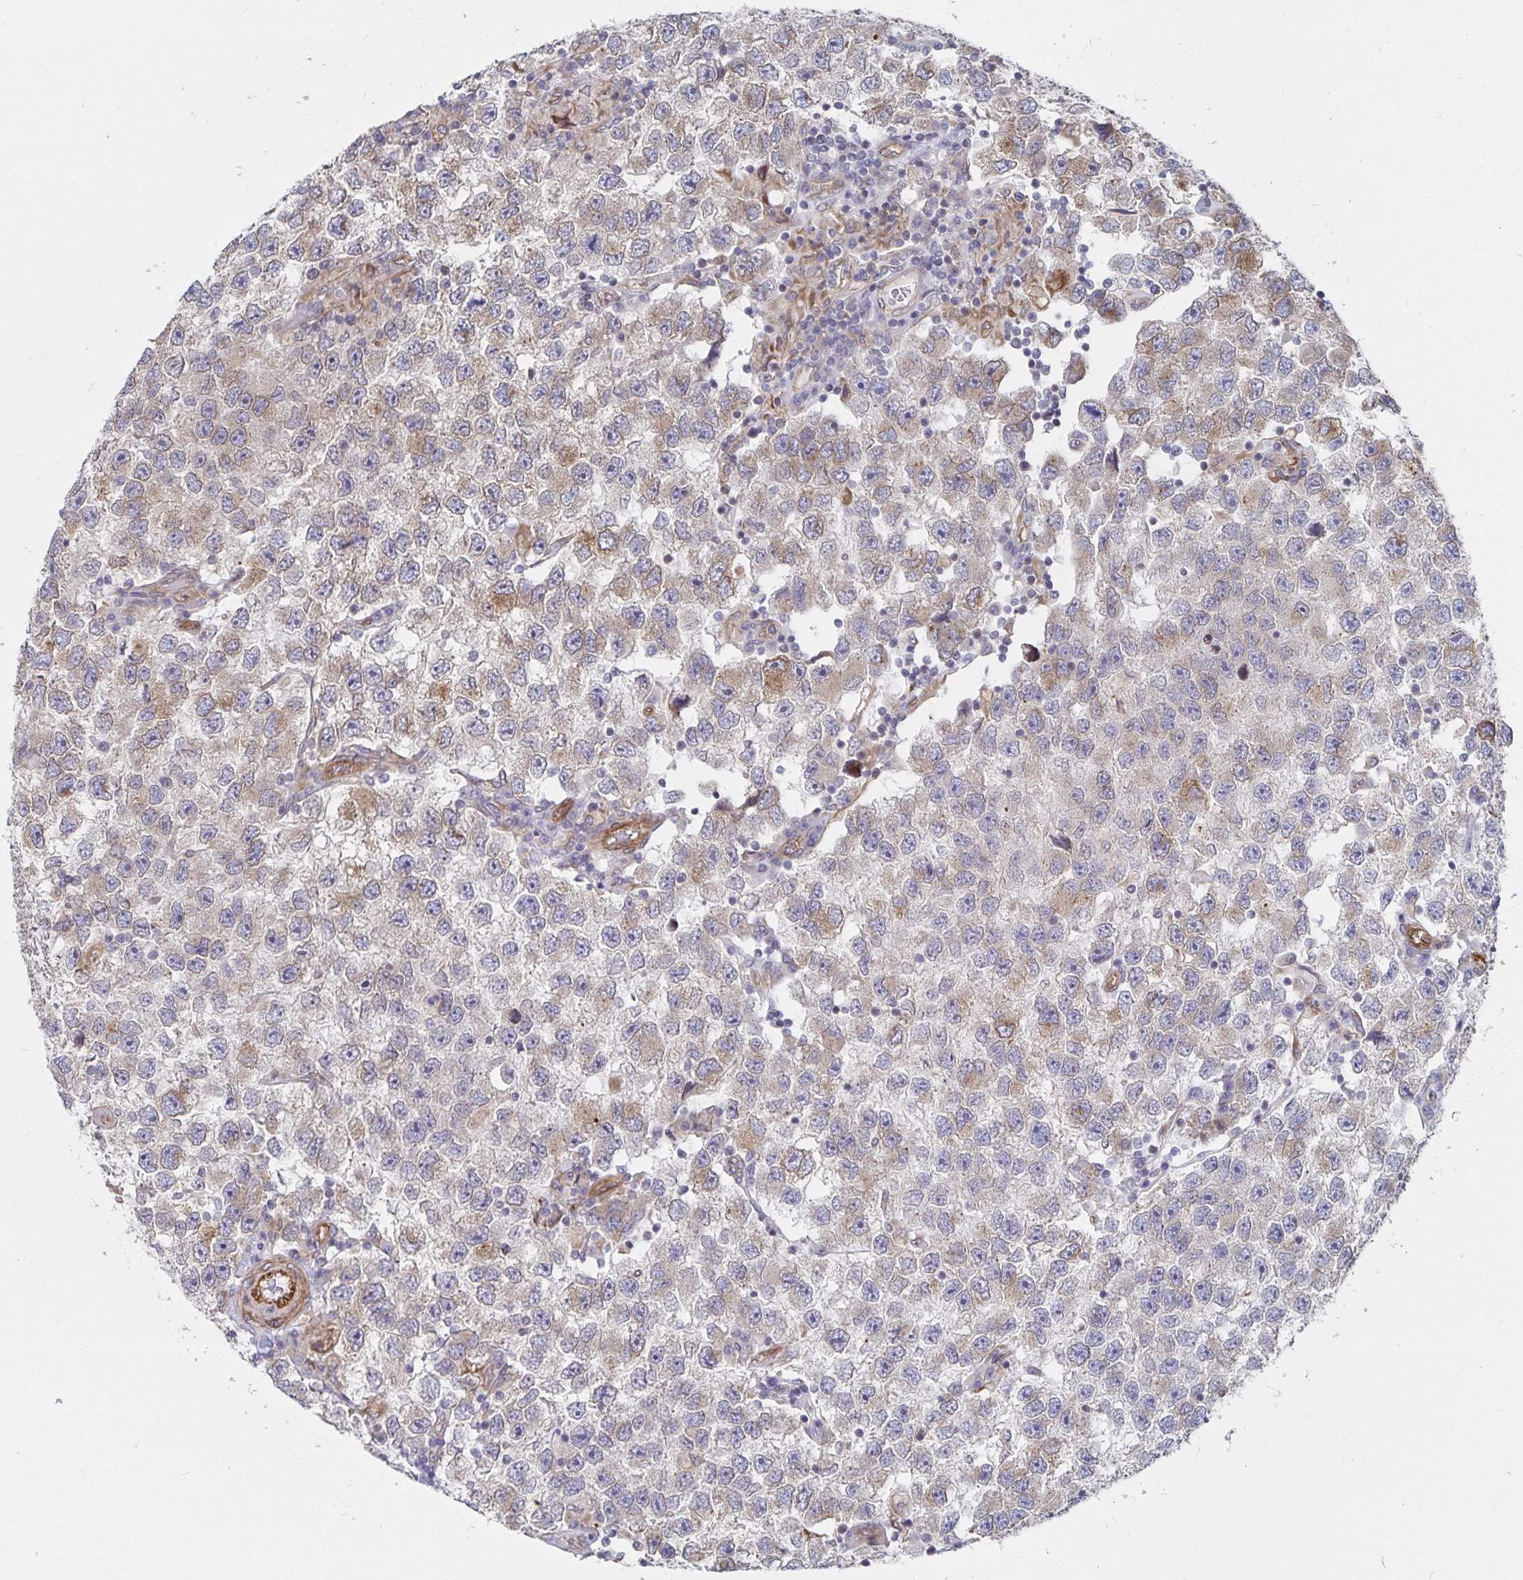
{"staining": {"intensity": "weak", "quantity": "<25%", "location": "cytoplasmic/membranous"}, "tissue": "testis cancer", "cell_type": "Tumor cells", "image_type": "cancer", "snomed": [{"axis": "morphology", "description": "Seminoma, NOS"}, {"axis": "topography", "description": "Testis"}], "caption": "This photomicrograph is of testis seminoma stained with IHC to label a protein in brown with the nuclei are counter-stained blue. There is no expression in tumor cells. (Brightfield microscopy of DAB immunohistochemistry (IHC) at high magnification).", "gene": "BCAP29", "patient": {"sex": "male", "age": 26}}